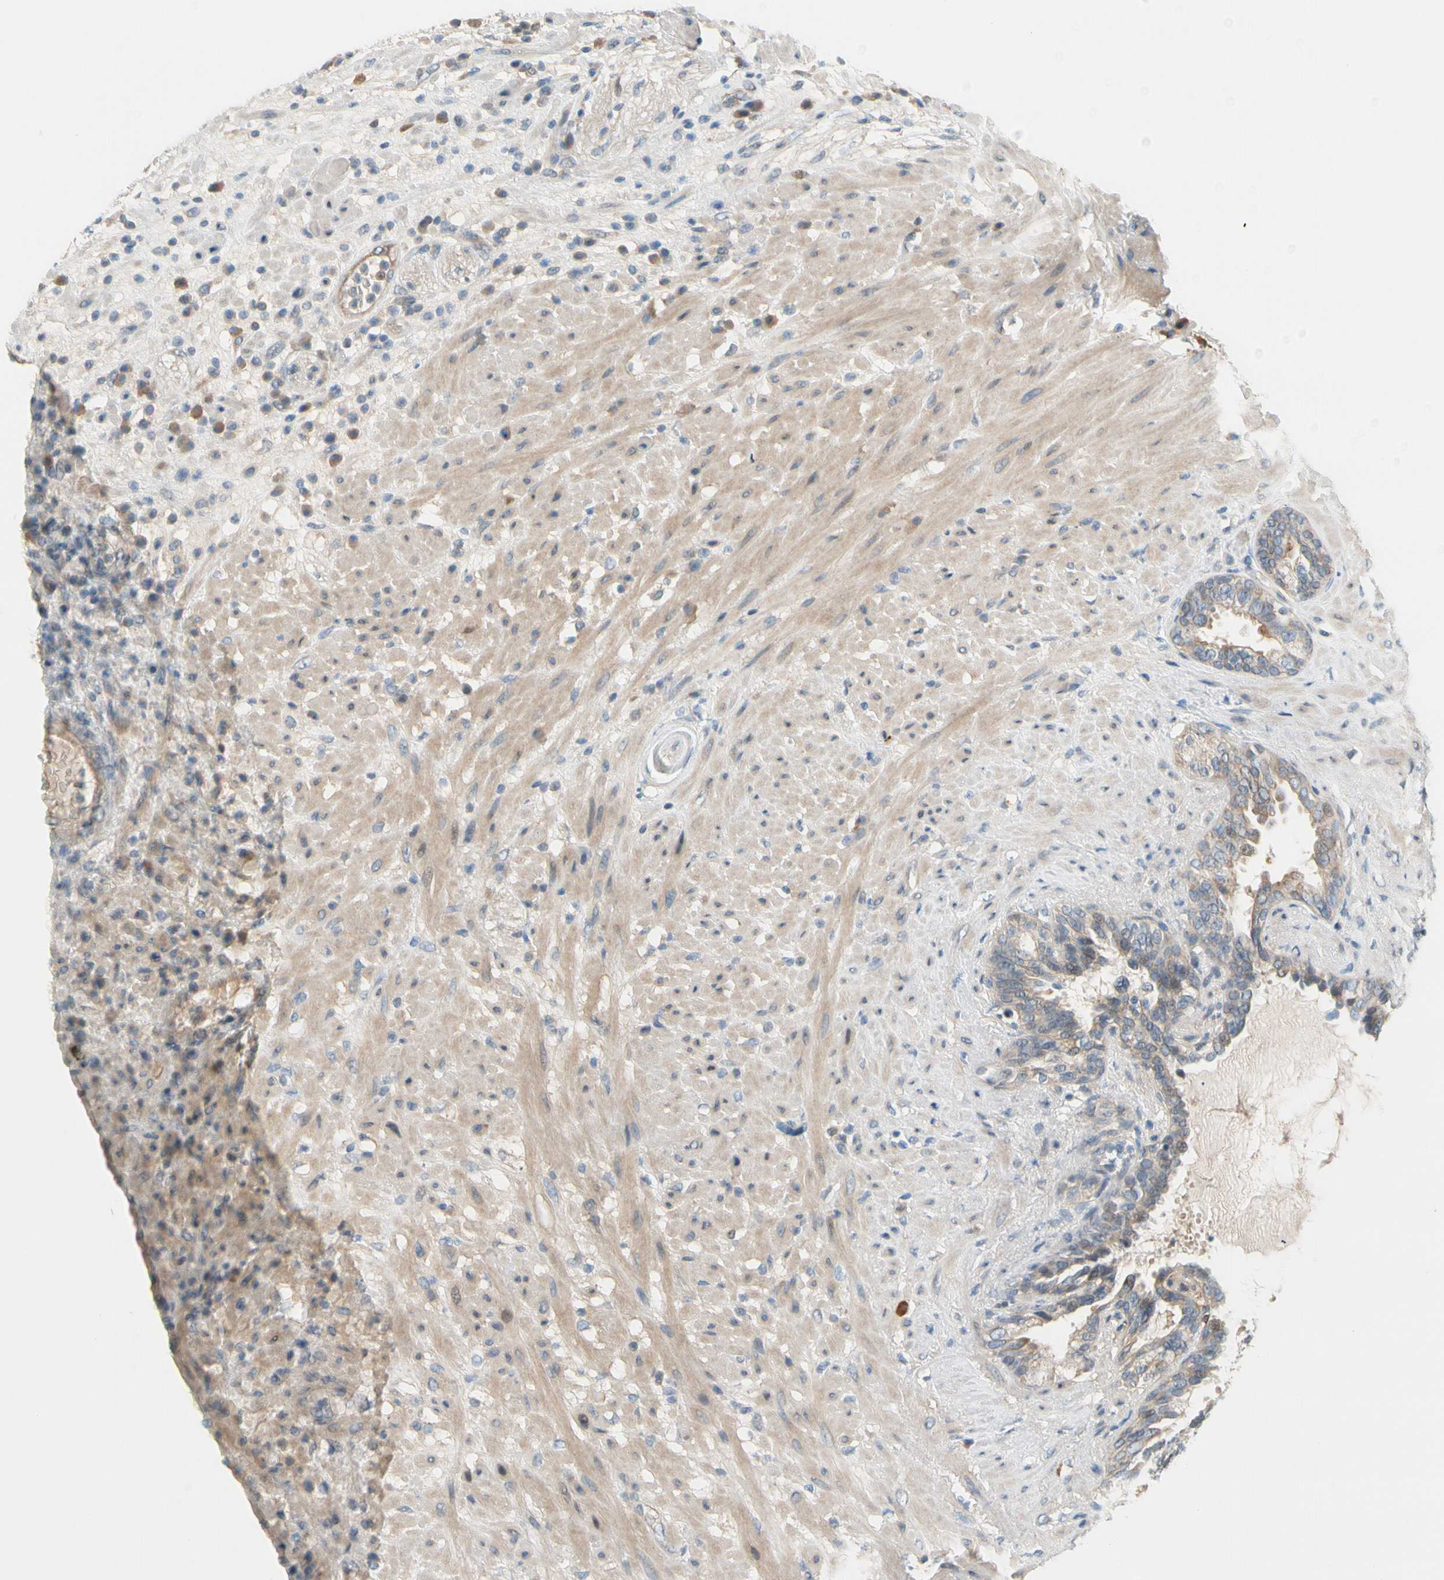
{"staining": {"intensity": "weak", "quantity": "25%-75%", "location": "cytoplasmic/membranous"}, "tissue": "seminal vesicle", "cell_type": "Glandular cells", "image_type": "normal", "snomed": [{"axis": "morphology", "description": "Normal tissue, NOS"}, {"axis": "topography", "description": "Seminal veicle"}], "caption": "Approximately 25%-75% of glandular cells in normal human seminal vesicle exhibit weak cytoplasmic/membranous protein expression as visualized by brown immunohistochemical staining.", "gene": "CFAP36", "patient": {"sex": "male", "age": 61}}